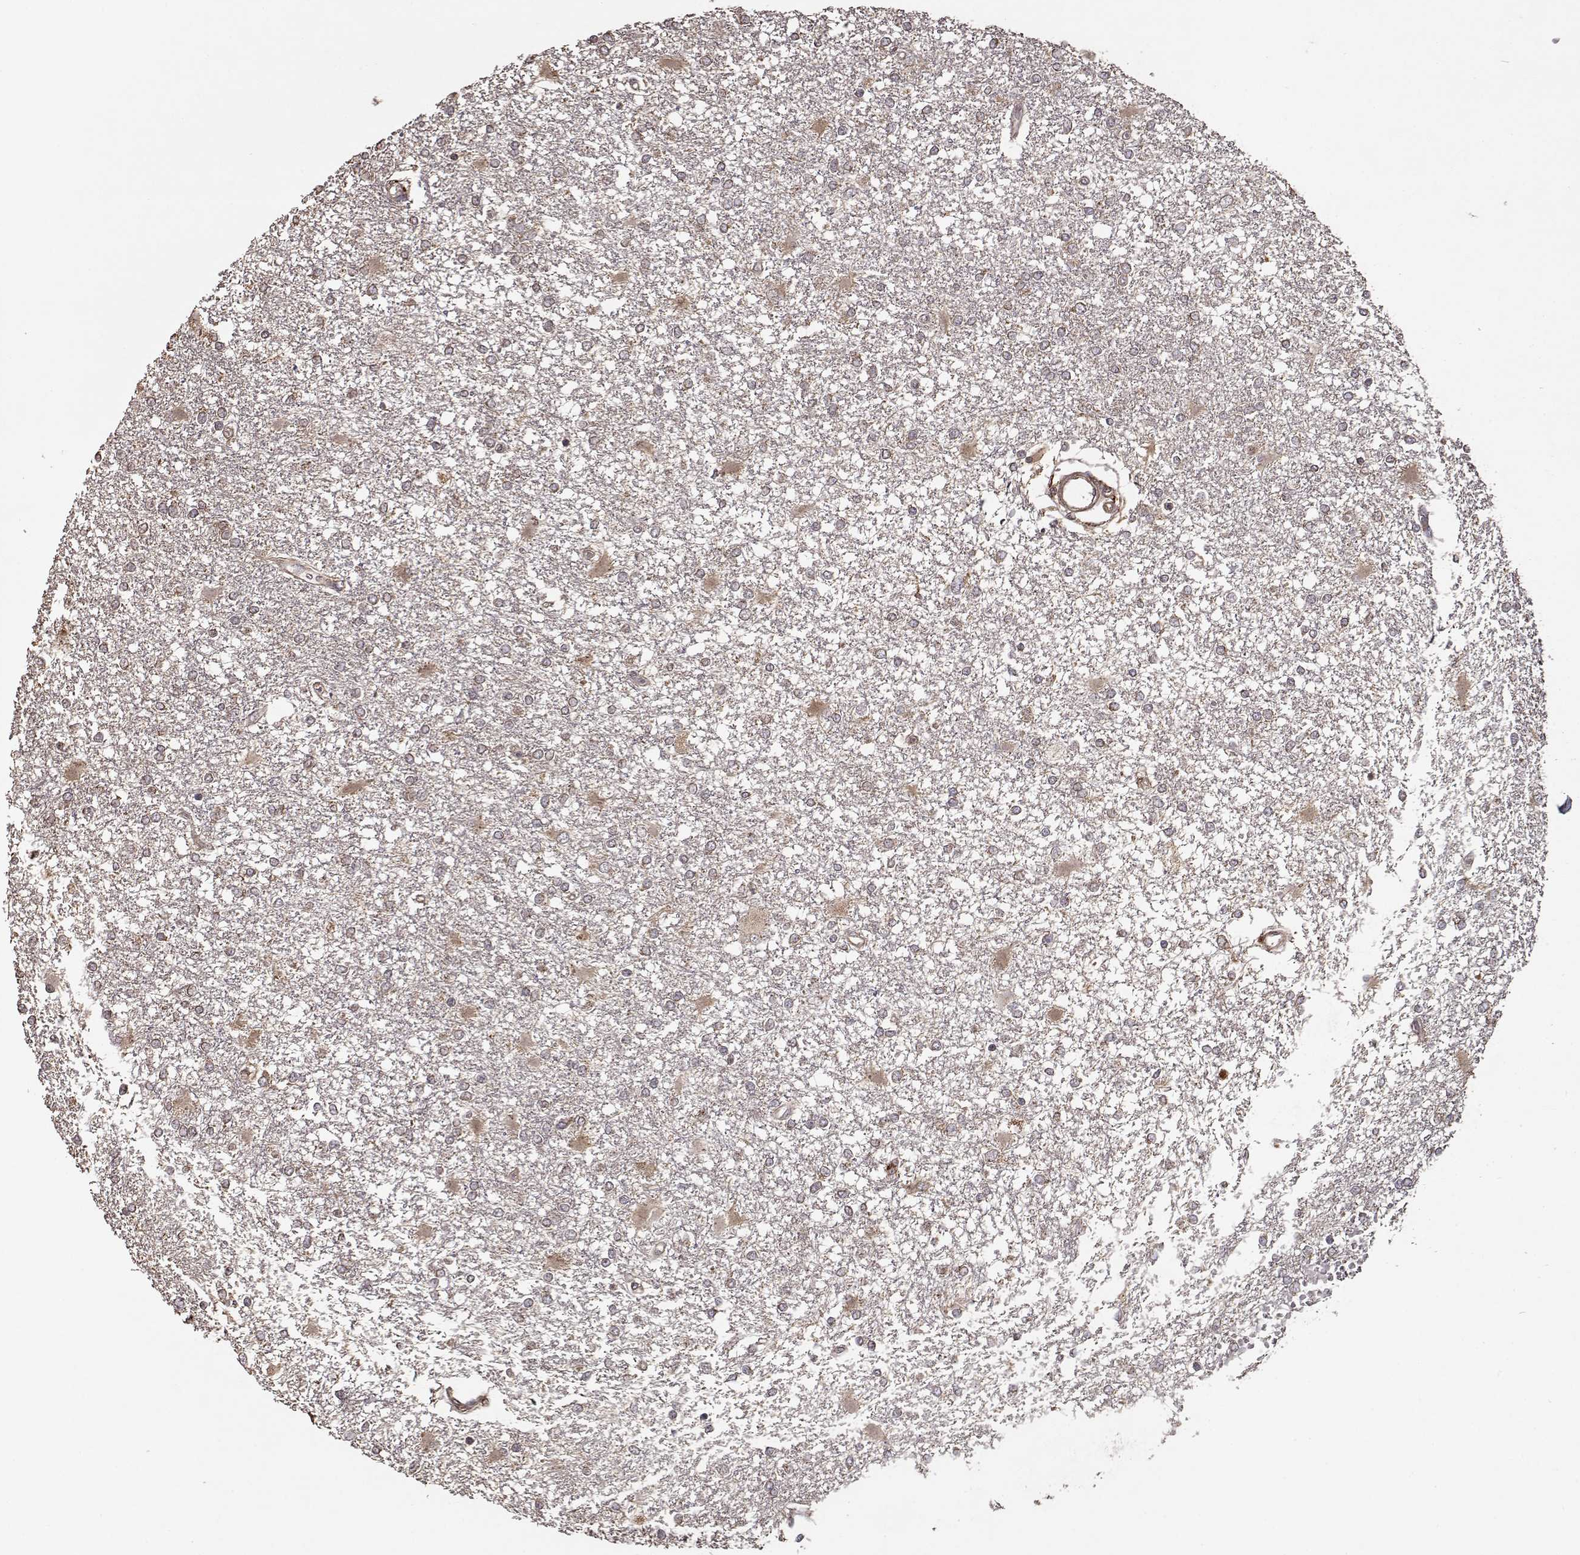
{"staining": {"intensity": "weak", "quantity": ">75%", "location": "cytoplasmic/membranous"}, "tissue": "glioma", "cell_type": "Tumor cells", "image_type": "cancer", "snomed": [{"axis": "morphology", "description": "Glioma, malignant, High grade"}, {"axis": "topography", "description": "Cerebral cortex"}], "caption": "Glioma stained with a protein marker shows weak staining in tumor cells.", "gene": "IMMP1L", "patient": {"sex": "male", "age": 79}}